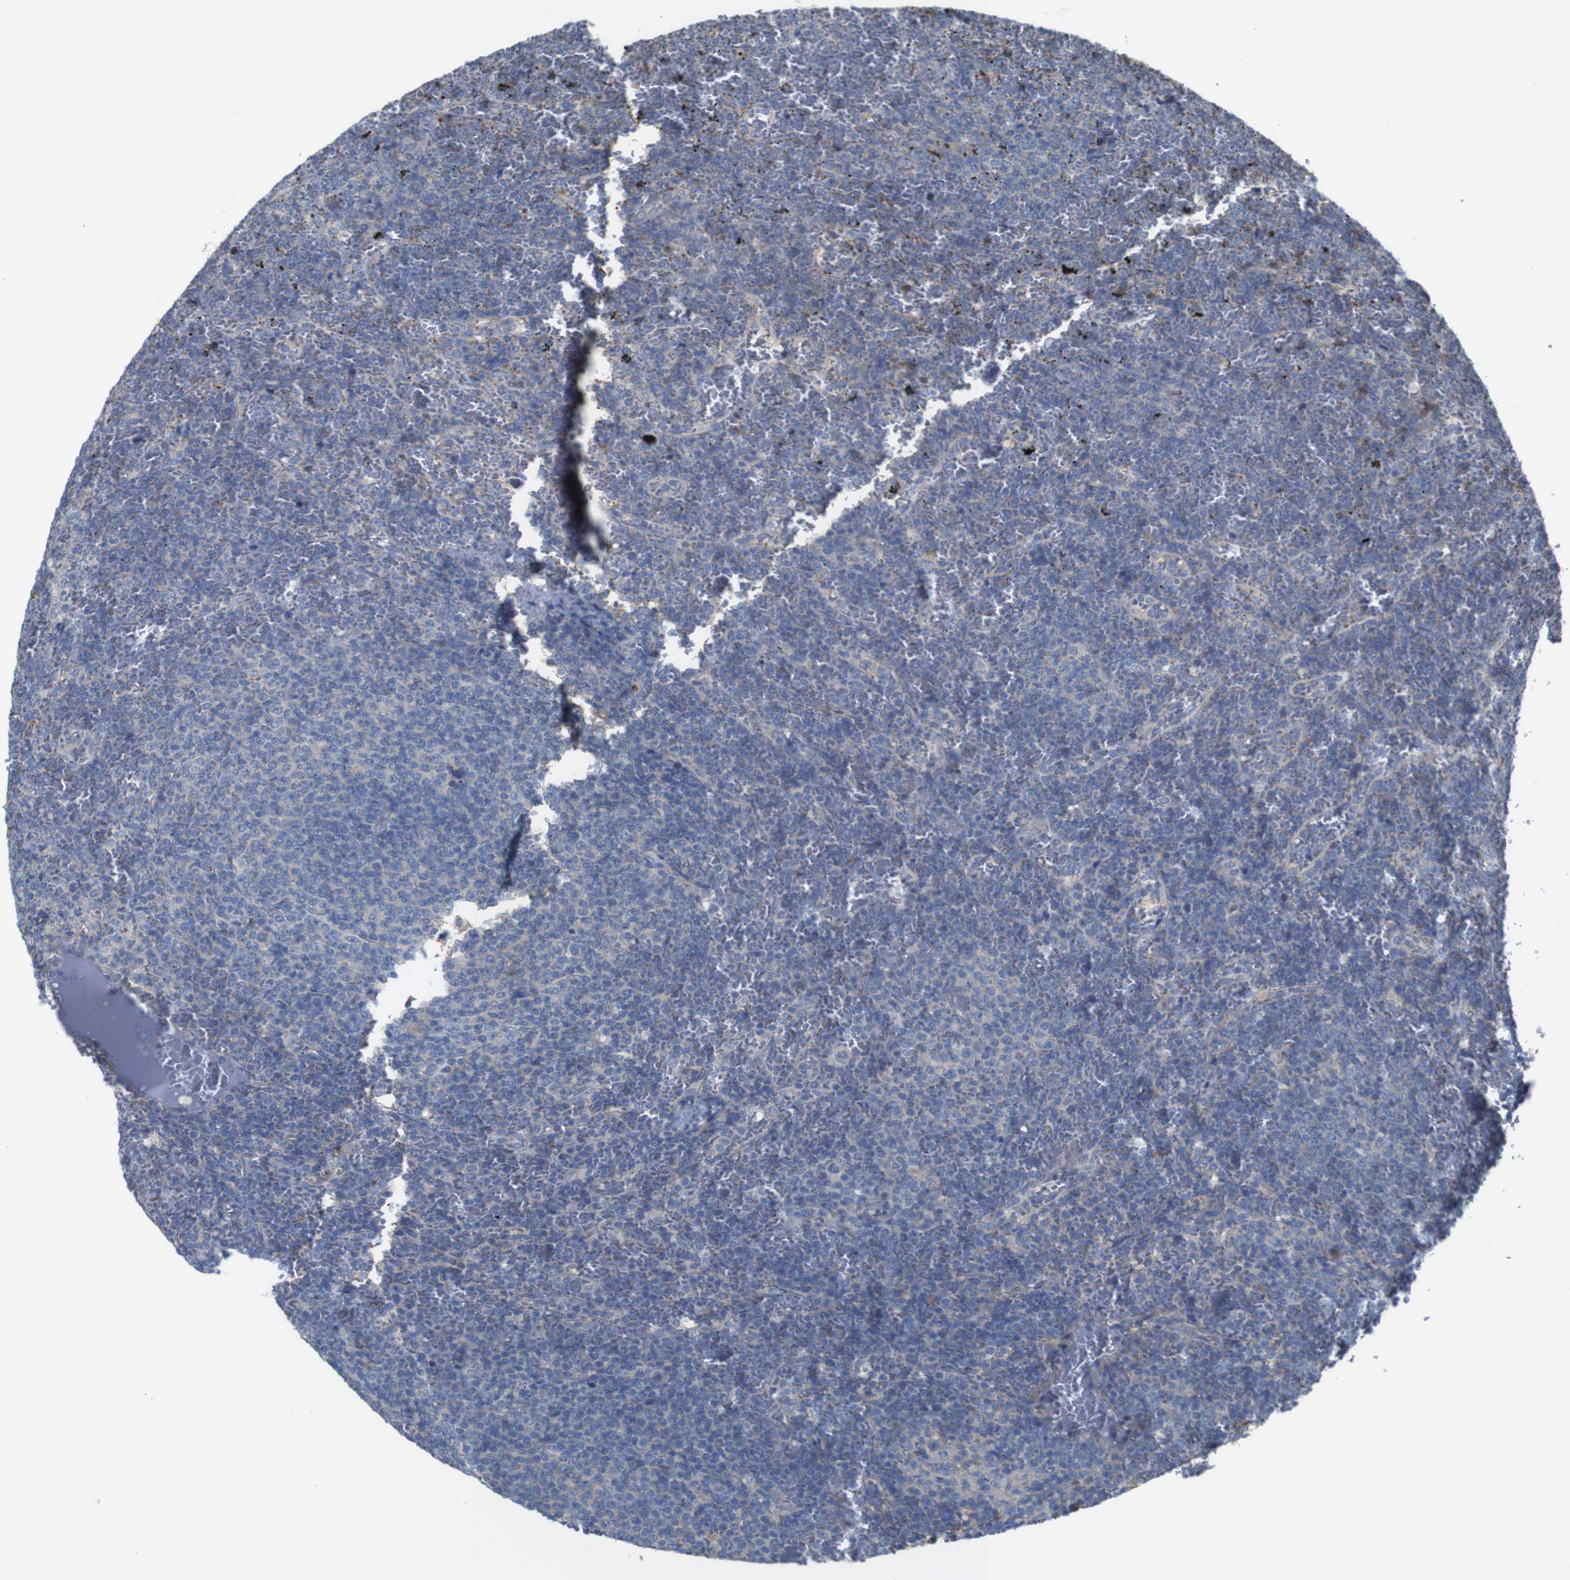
{"staining": {"intensity": "negative", "quantity": "none", "location": "none"}, "tissue": "lymphoma", "cell_type": "Tumor cells", "image_type": "cancer", "snomed": [{"axis": "morphology", "description": "Malignant lymphoma, non-Hodgkin's type, Low grade"}, {"axis": "topography", "description": "Spleen"}], "caption": "Malignant lymphoma, non-Hodgkin's type (low-grade) was stained to show a protein in brown. There is no significant positivity in tumor cells.", "gene": "MYEOV", "patient": {"sex": "female", "age": 77}}